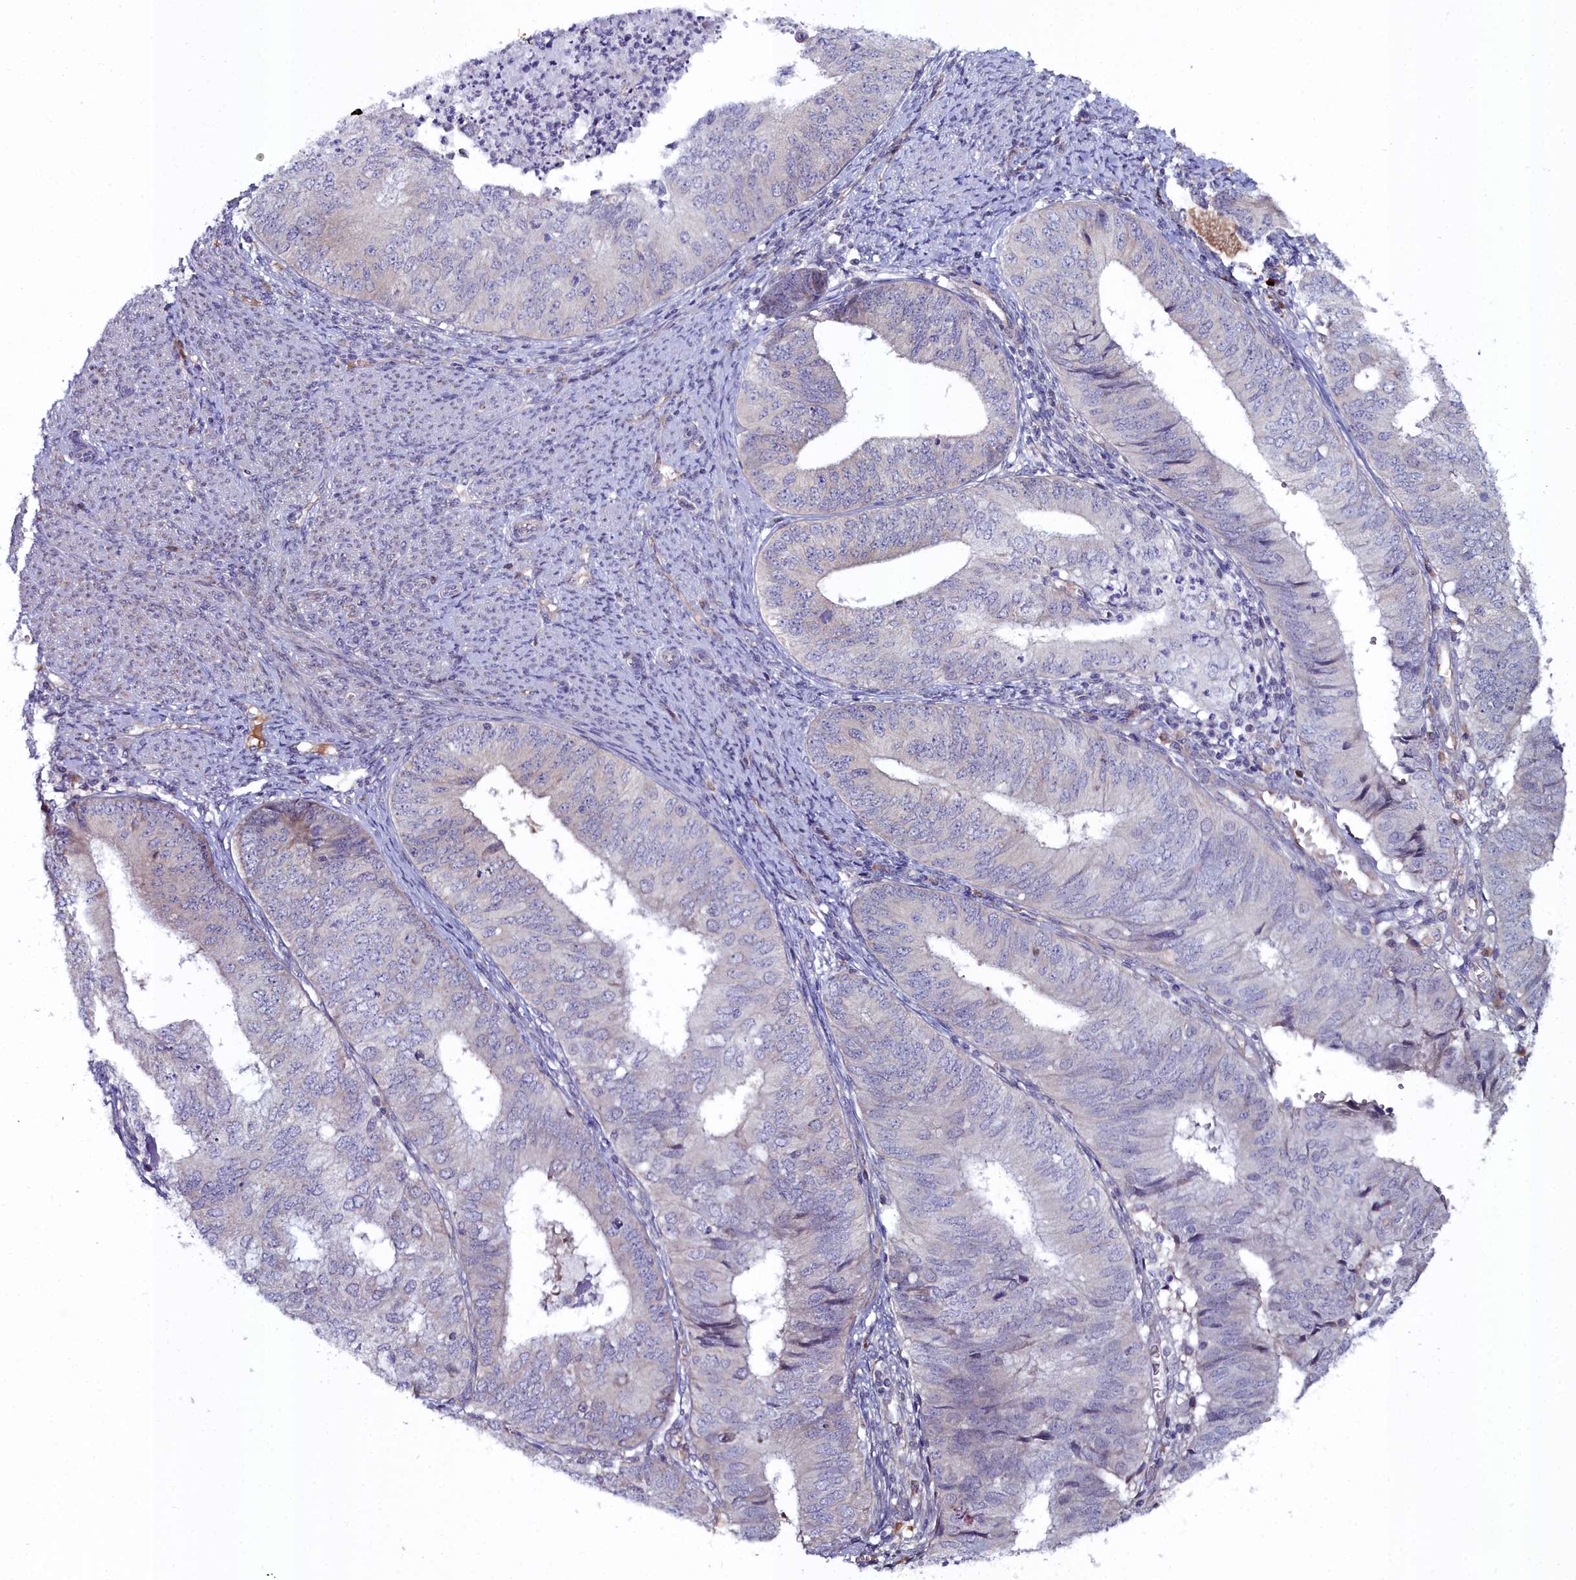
{"staining": {"intensity": "negative", "quantity": "none", "location": "none"}, "tissue": "endometrial cancer", "cell_type": "Tumor cells", "image_type": "cancer", "snomed": [{"axis": "morphology", "description": "Adenocarcinoma, NOS"}, {"axis": "topography", "description": "Endometrium"}], "caption": "Adenocarcinoma (endometrial) was stained to show a protein in brown. There is no significant positivity in tumor cells. The staining was performed using DAB to visualize the protein expression in brown, while the nuclei were stained in blue with hematoxylin (Magnification: 20x).", "gene": "KCTD18", "patient": {"sex": "female", "age": 68}}